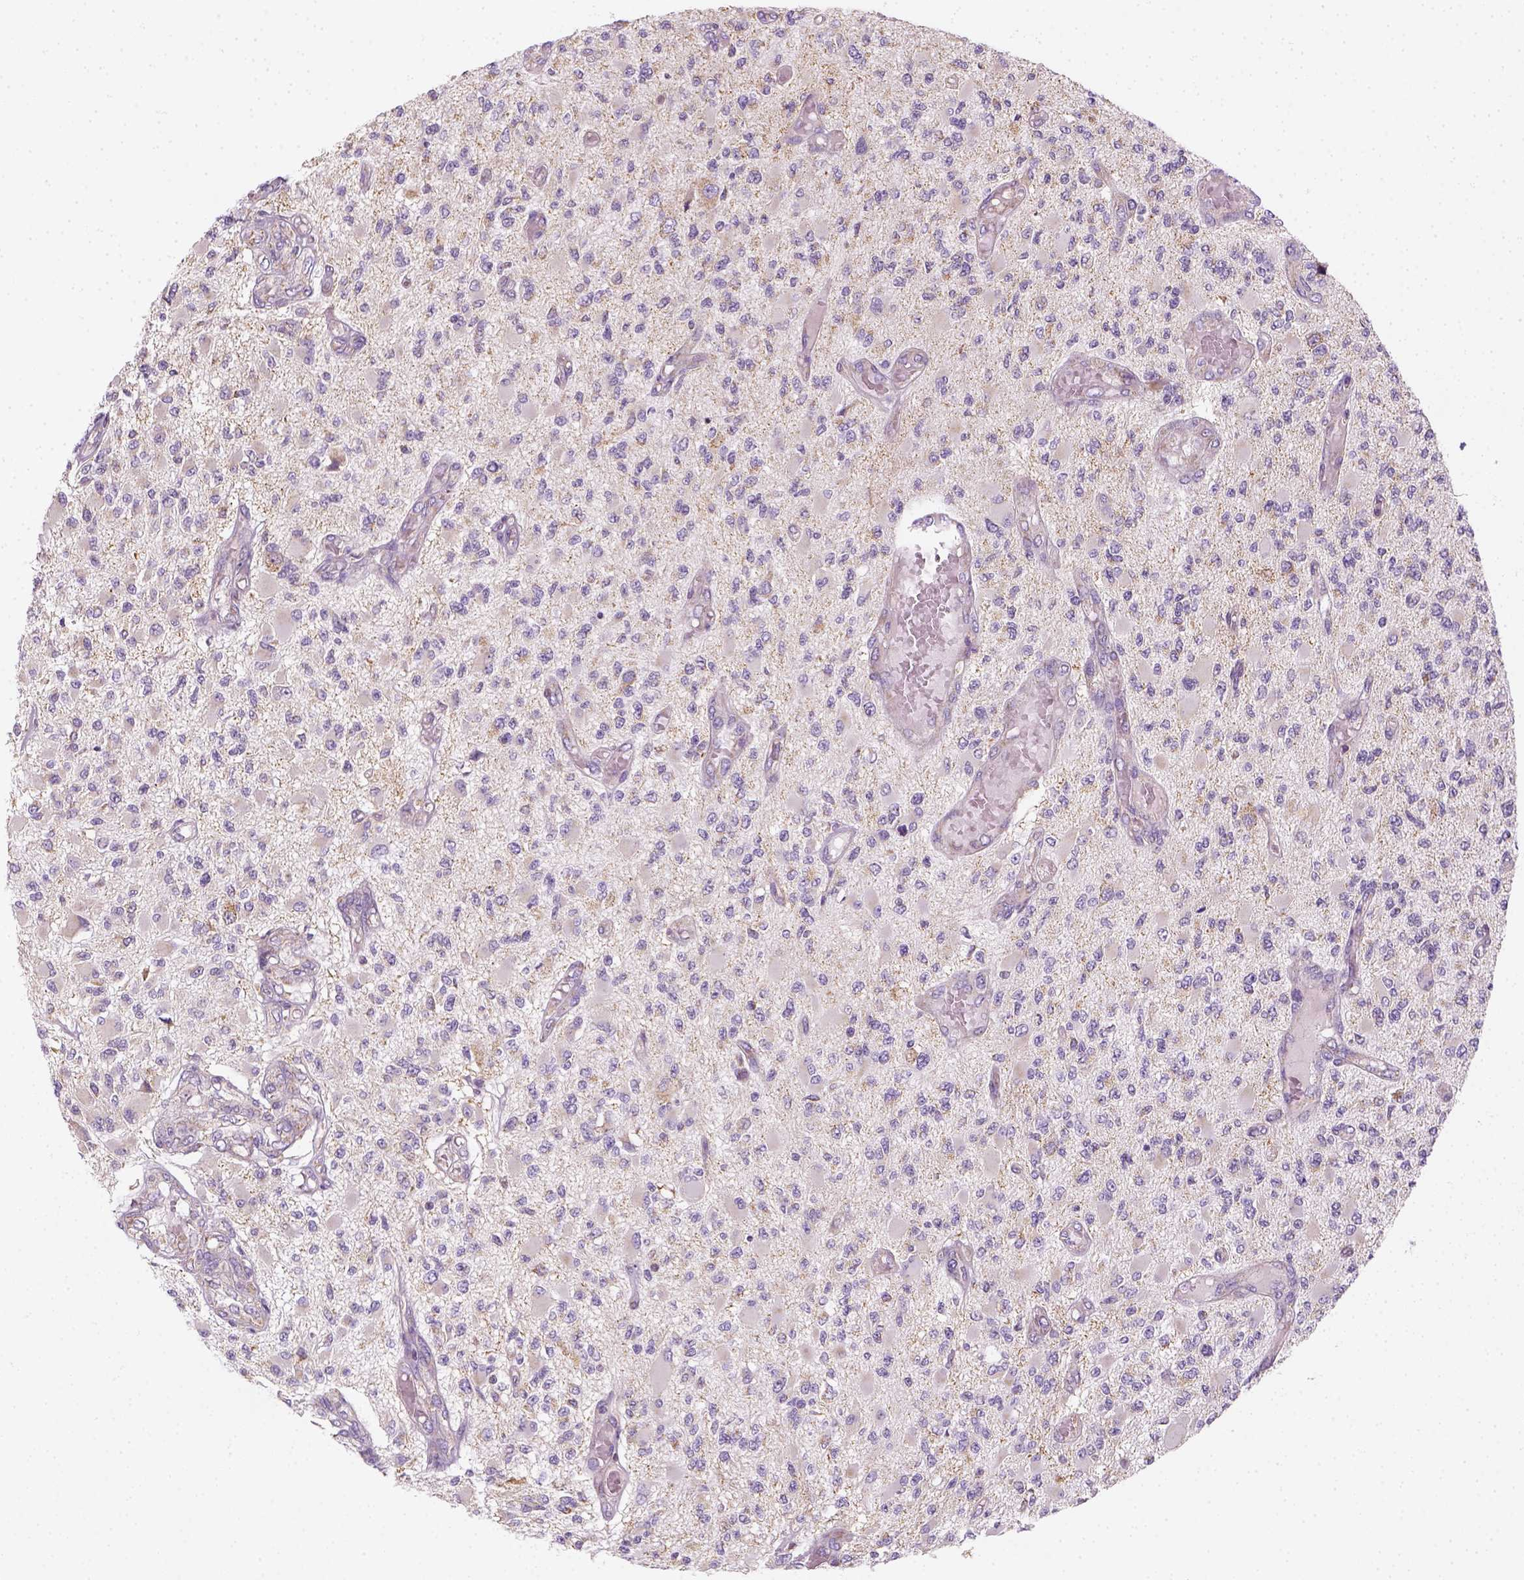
{"staining": {"intensity": "negative", "quantity": "none", "location": "none"}, "tissue": "glioma", "cell_type": "Tumor cells", "image_type": "cancer", "snomed": [{"axis": "morphology", "description": "Glioma, malignant, High grade"}, {"axis": "topography", "description": "Brain"}], "caption": "This is an immunohistochemistry photomicrograph of glioma. There is no staining in tumor cells.", "gene": "AWAT2", "patient": {"sex": "female", "age": 63}}